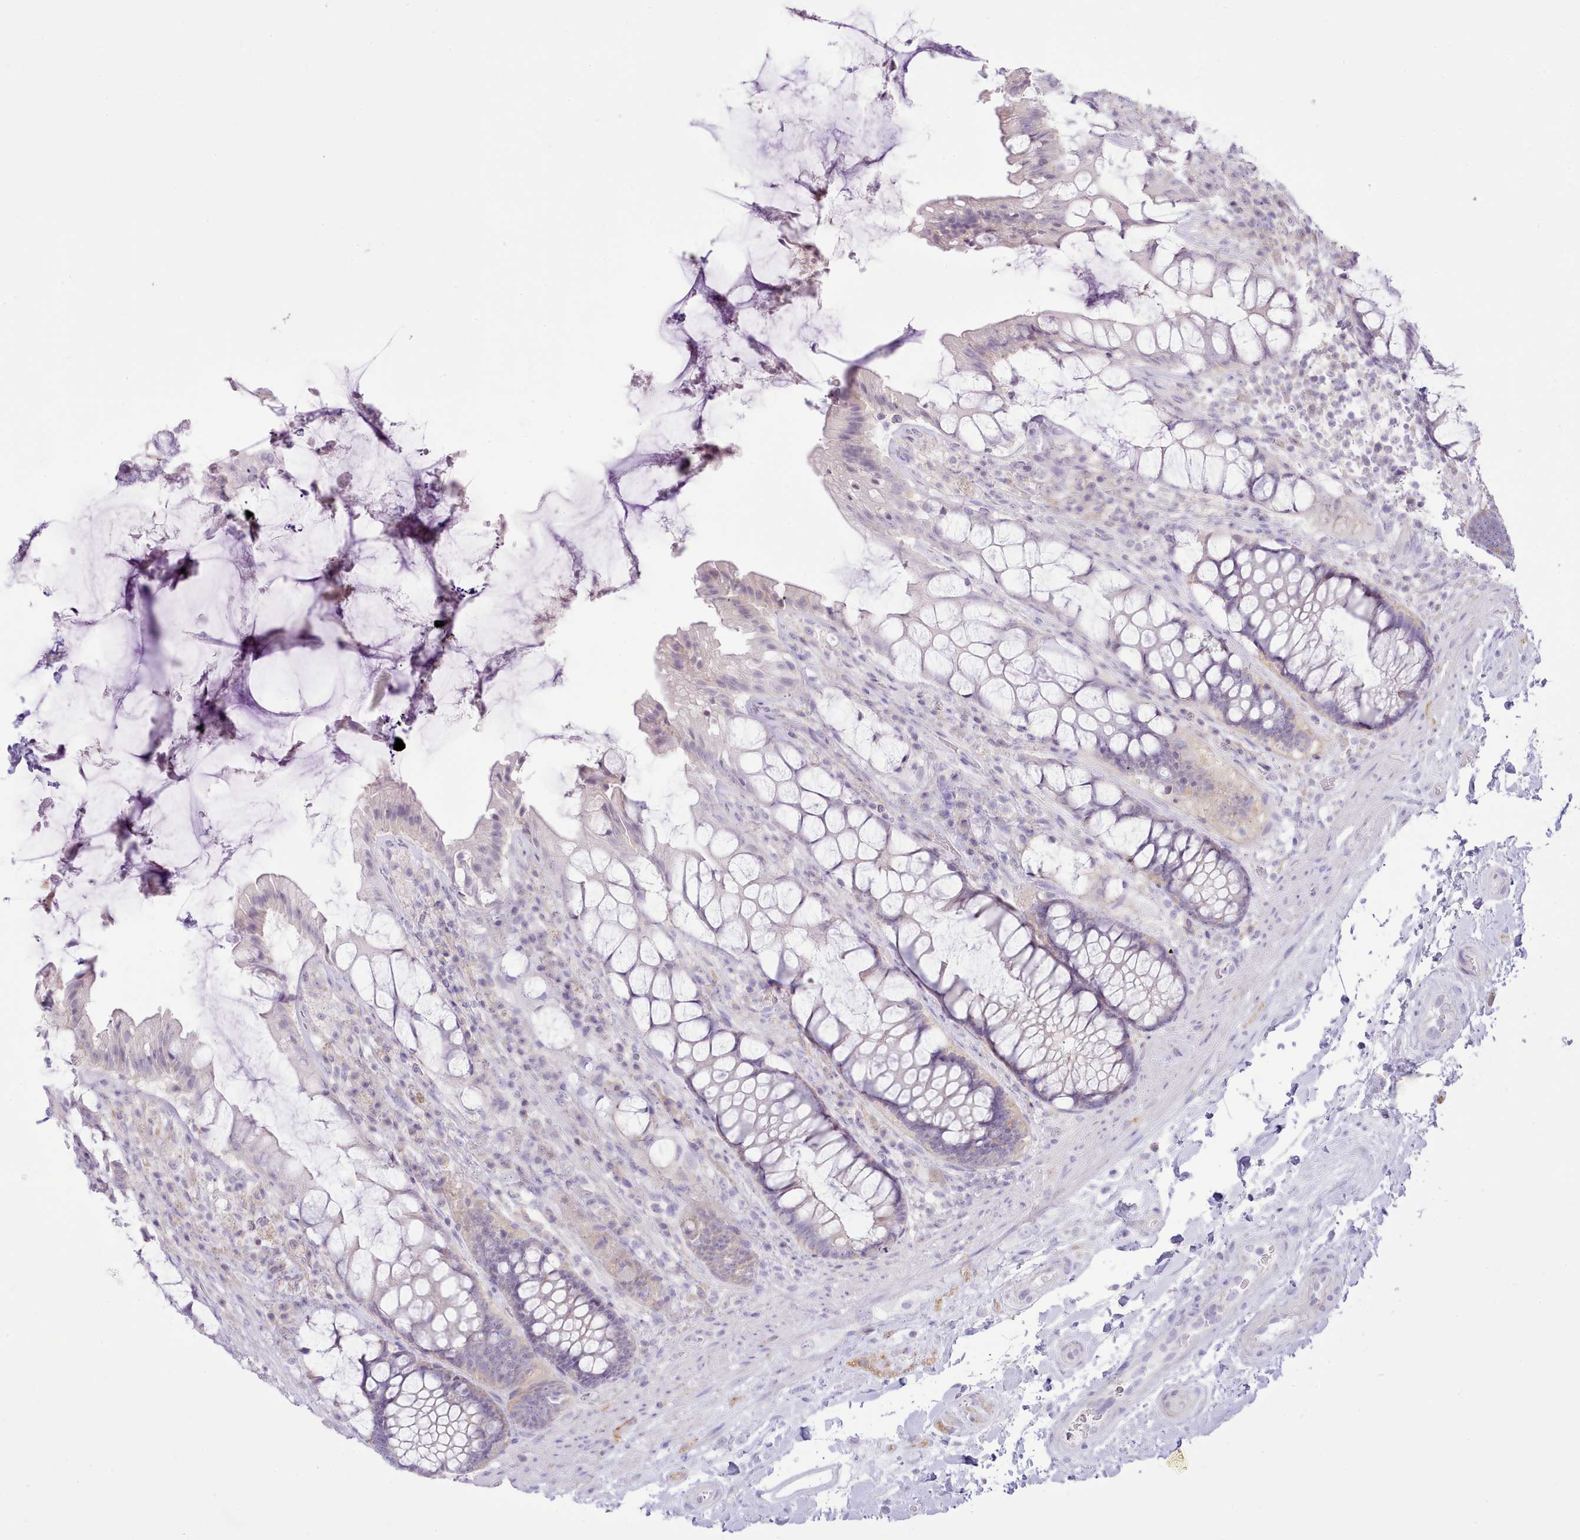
{"staining": {"intensity": "weak", "quantity": "<25%", "location": "cytoplasmic/membranous"}, "tissue": "rectum", "cell_type": "Glandular cells", "image_type": "normal", "snomed": [{"axis": "morphology", "description": "Normal tissue, NOS"}, {"axis": "topography", "description": "Rectum"}], "caption": "IHC histopathology image of benign rectum stained for a protein (brown), which exhibits no positivity in glandular cells.", "gene": "MDFI", "patient": {"sex": "female", "age": 58}}